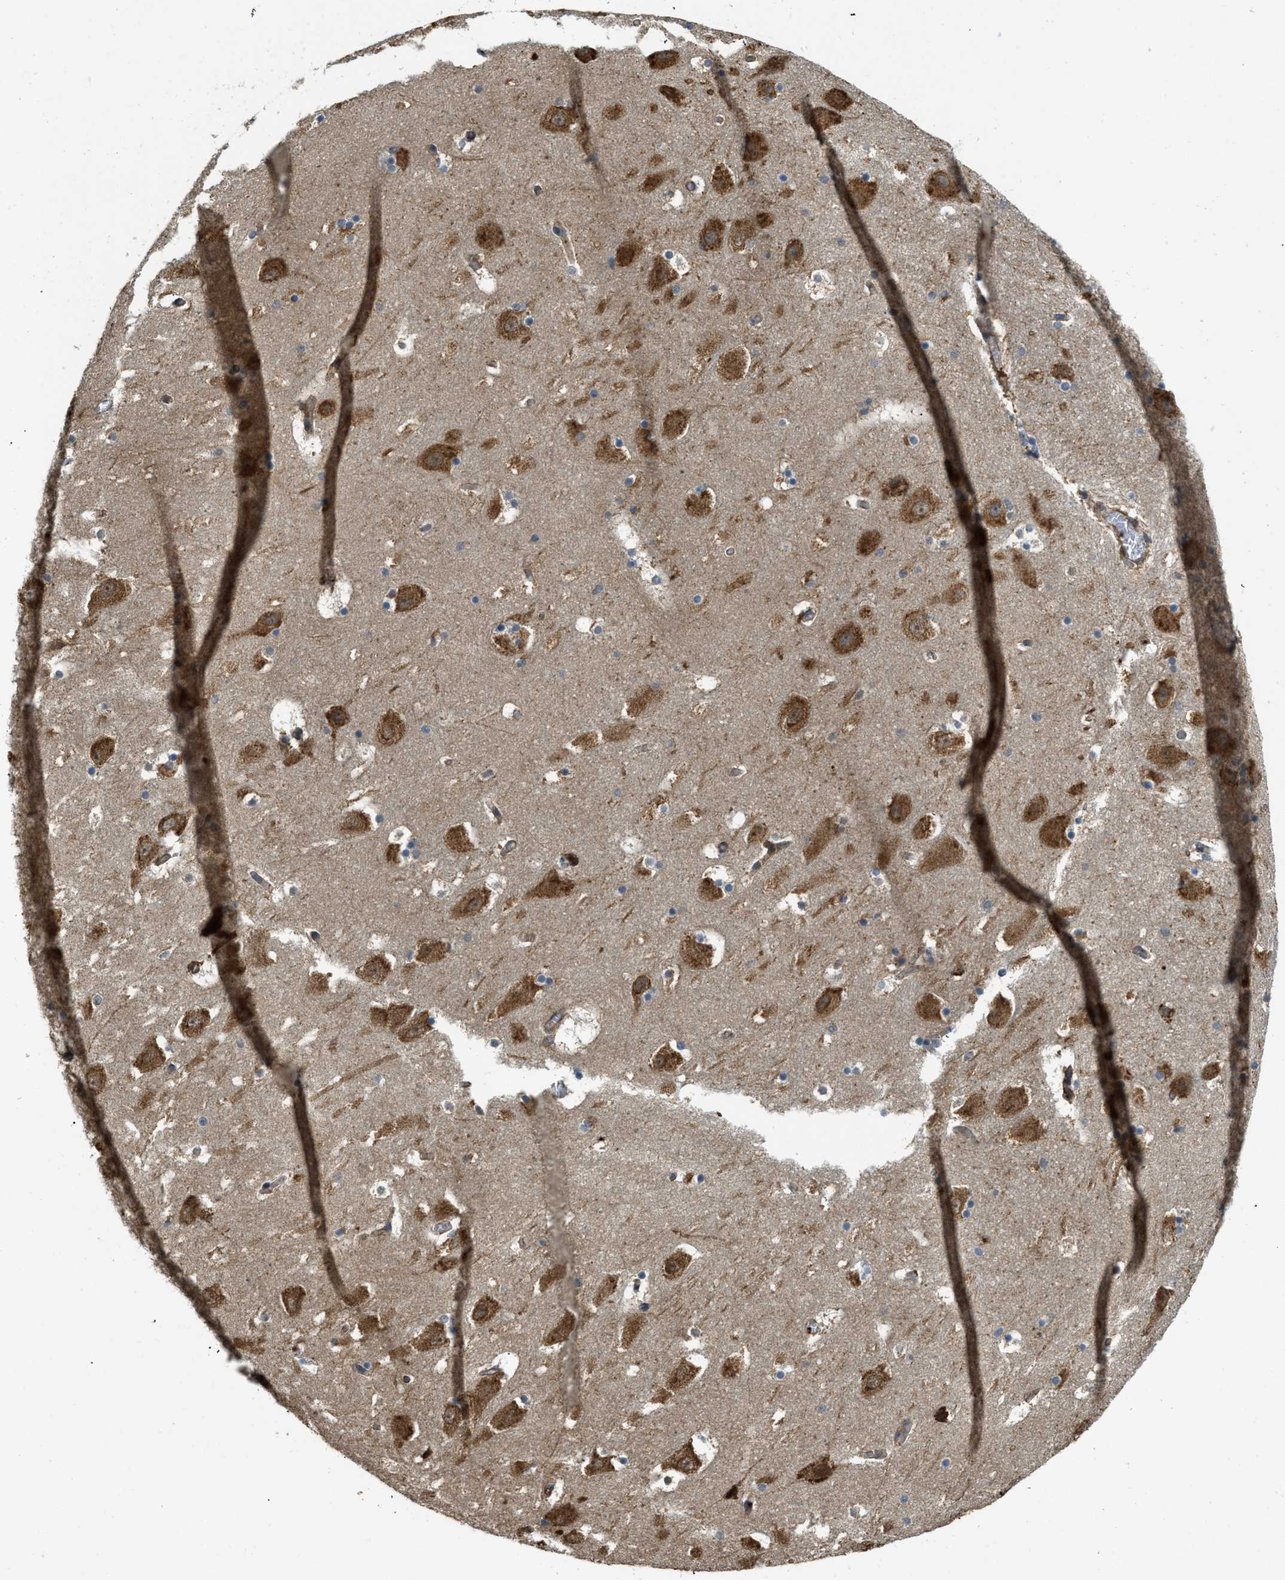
{"staining": {"intensity": "moderate", "quantity": "<25%", "location": "cytoplasmic/membranous"}, "tissue": "hippocampus", "cell_type": "Glial cells", "image_type": "normal", "snomed": [{"axis": "morphology", "description": "Normal tissue, NOS"}, {"axis": "topography", "description": "Hippocampus"}], "caption": "This photomicrograph reveals immunohistochemistry staining of unremarkable human hippocampus, with low moderate cytoplasmic/membranous positivity in about <25% of glial cells.", "gene": "CGN", "patient": {"sex": "male", "age": 45}}